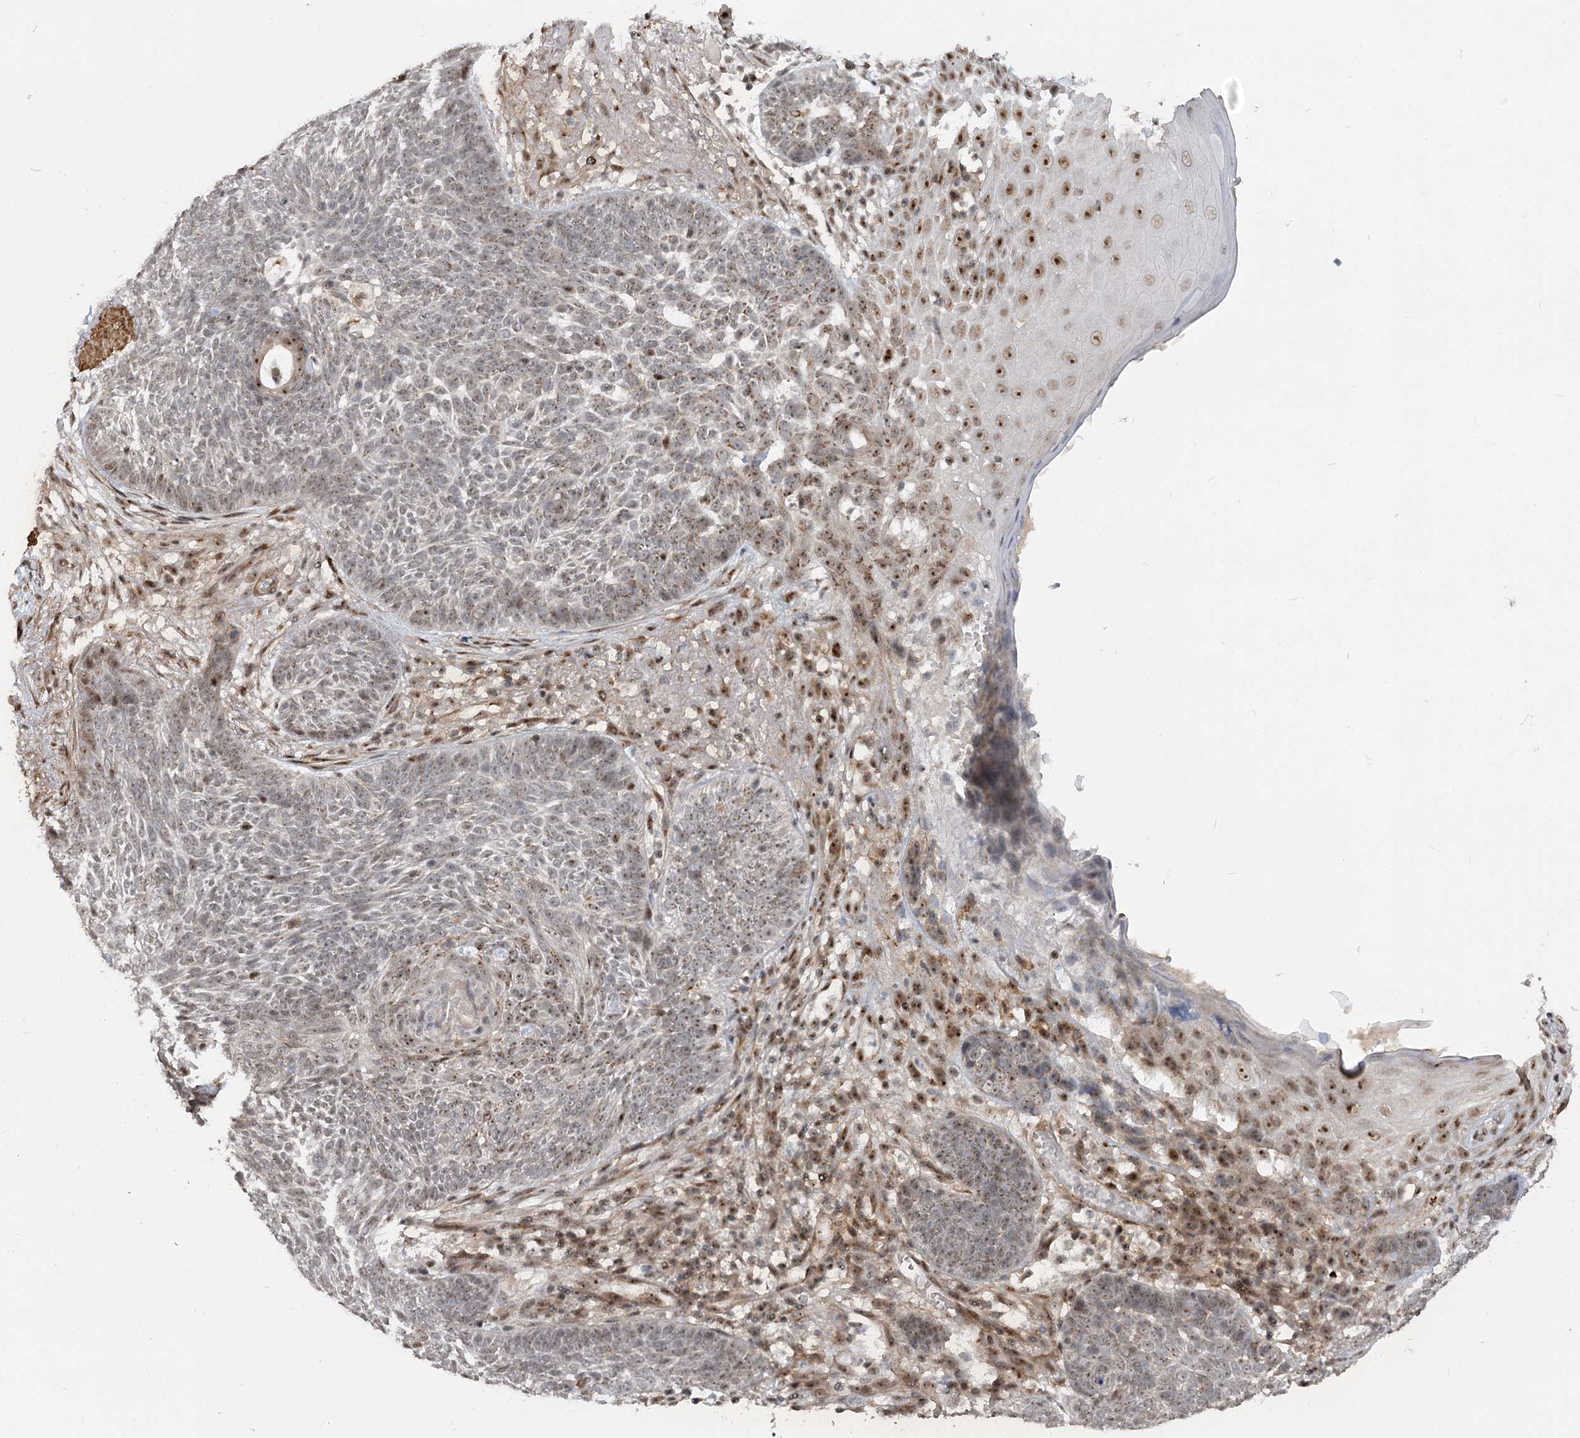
{"staining": {"intensity": "moderate", "quantity": "<25%", "location": "nuclear"}, "tissue": "skin cancer", "cell_type": "Tumor cells", "image_type": "cancer", "snomed": [{"axis": "morphology", "description": "Normal tissue, NOS"}, {"axis": "morphology", "description": "Basal cell carcinoma"}, {"axis": "topography", "description": "Skin"}], "caption": "Skin cancer (basal cell carcinoma) tissue shows moderate nuclear positivity in approximately <25% of tumor cells", "gene": "GNL3L", "patient": {"sex": "male", "age": 64}}